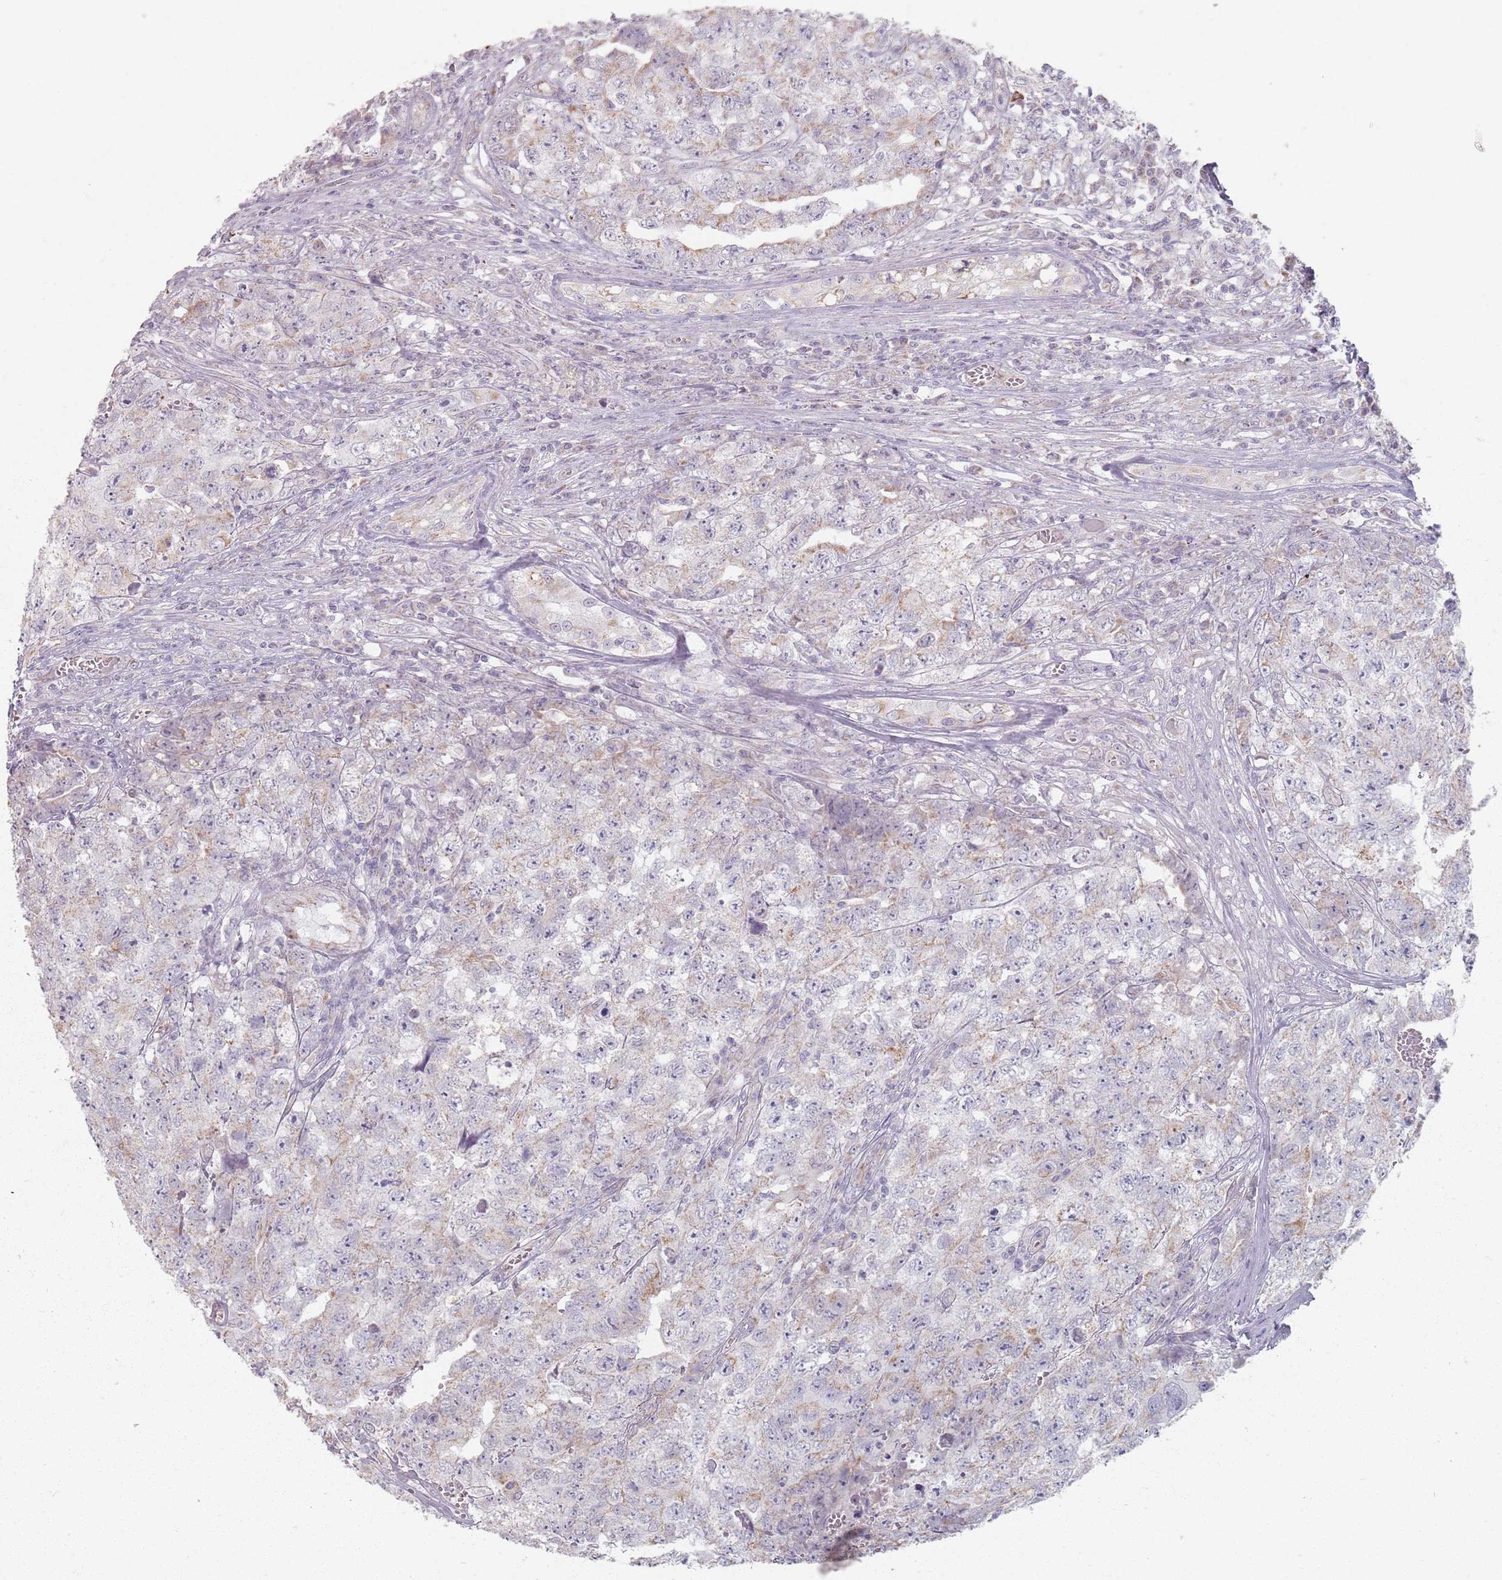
{"staining": {"intensity": "weak", "quantity": "<25%", "location": "cytoplasmic/membranous"}, "tissue": "testis cancer", "cell_type": "Tumor cells", "image_type": "cancer", "snomed": [{"axis": "morphology", "description": "Carcinoma, Embryonal, NOS"}, {"axis": "topography", "description": "Testis"}], "caption": "The image displays no staining of tumor cells in embryonal carcinoma (testis). The staining is performed using DAB (3,3'-diaminobenzidine) brown chromogen with nuclei counter-stained in using hematoxylin.", "gene": "PKD2L2", "patient": {"sex": "male", "age": 31}}